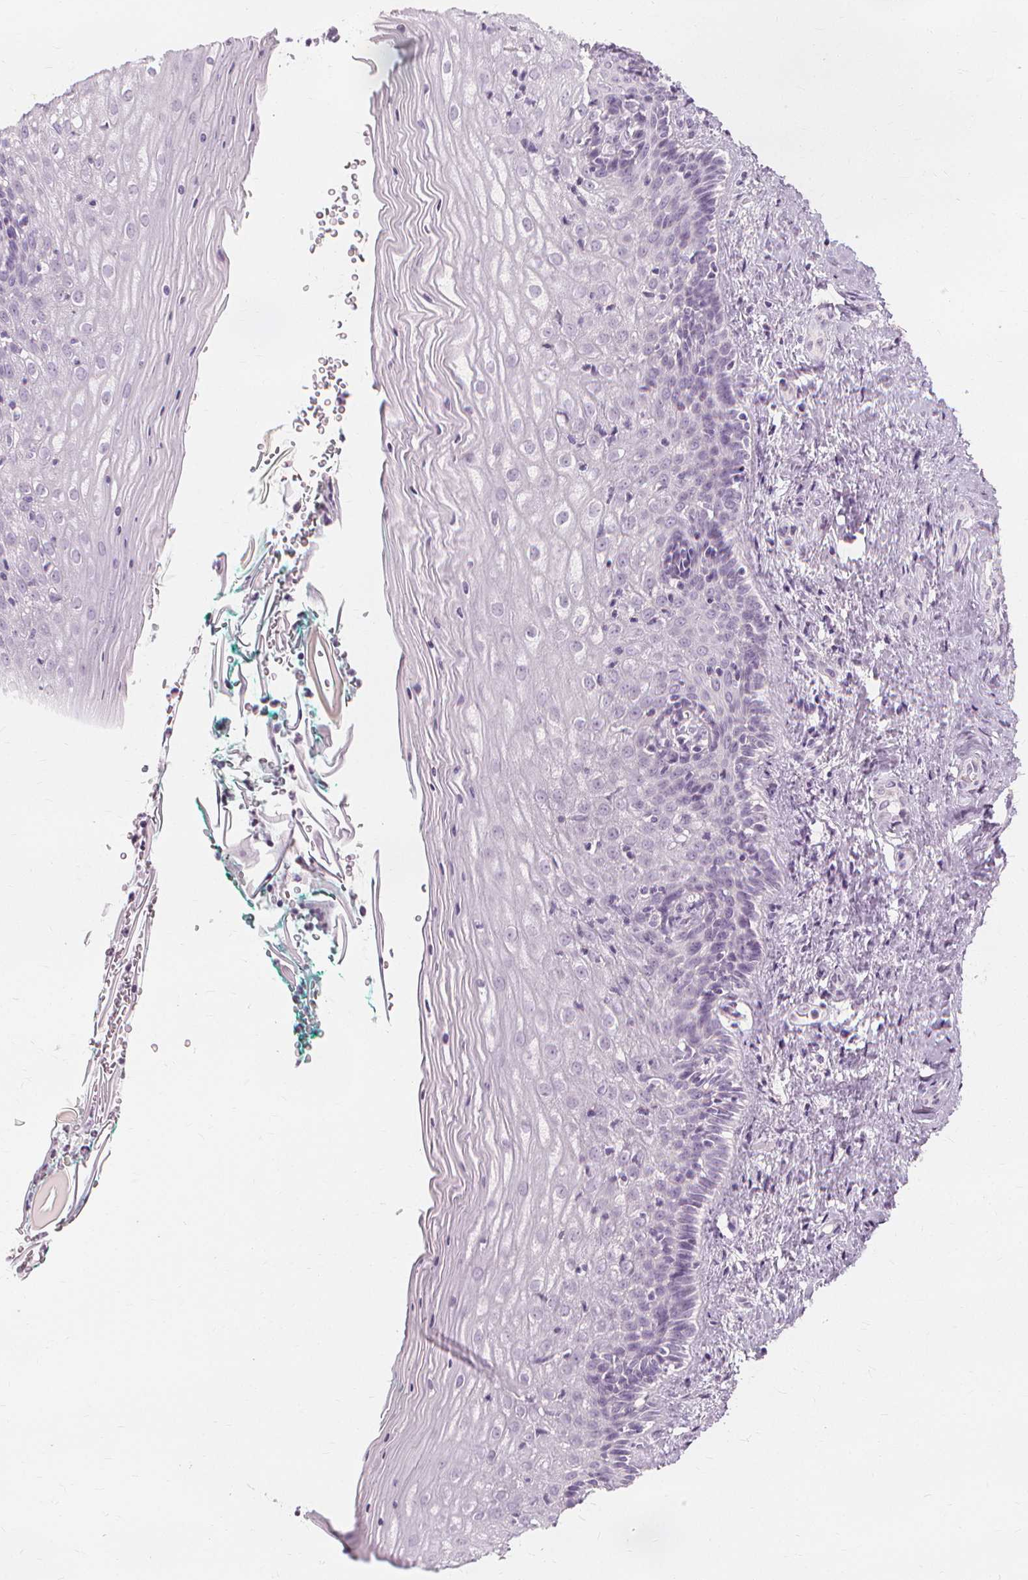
{"staining": {"intensity": "negative", "quantity": "none", "location": "none"}, "tissue": "vagina", "cell_type": "Squamous epithelial cells", "image_type": "normal", "snomed": [{"axis": "morphology", "description": "Normal tissue, NOS"}, {"axis": "topography", "description": "Vagina"}], "caption": "IHC of unremarkable vagina reveals no staining in squamous epithelial cells. The staining was performed using DAB to visualize the protein expression in brown, while the nuclei were stained in blue with hematoxylin (Magnification: 20x).", "gene": "MUC12", "patient": {"sex": "female", "age": 45}}